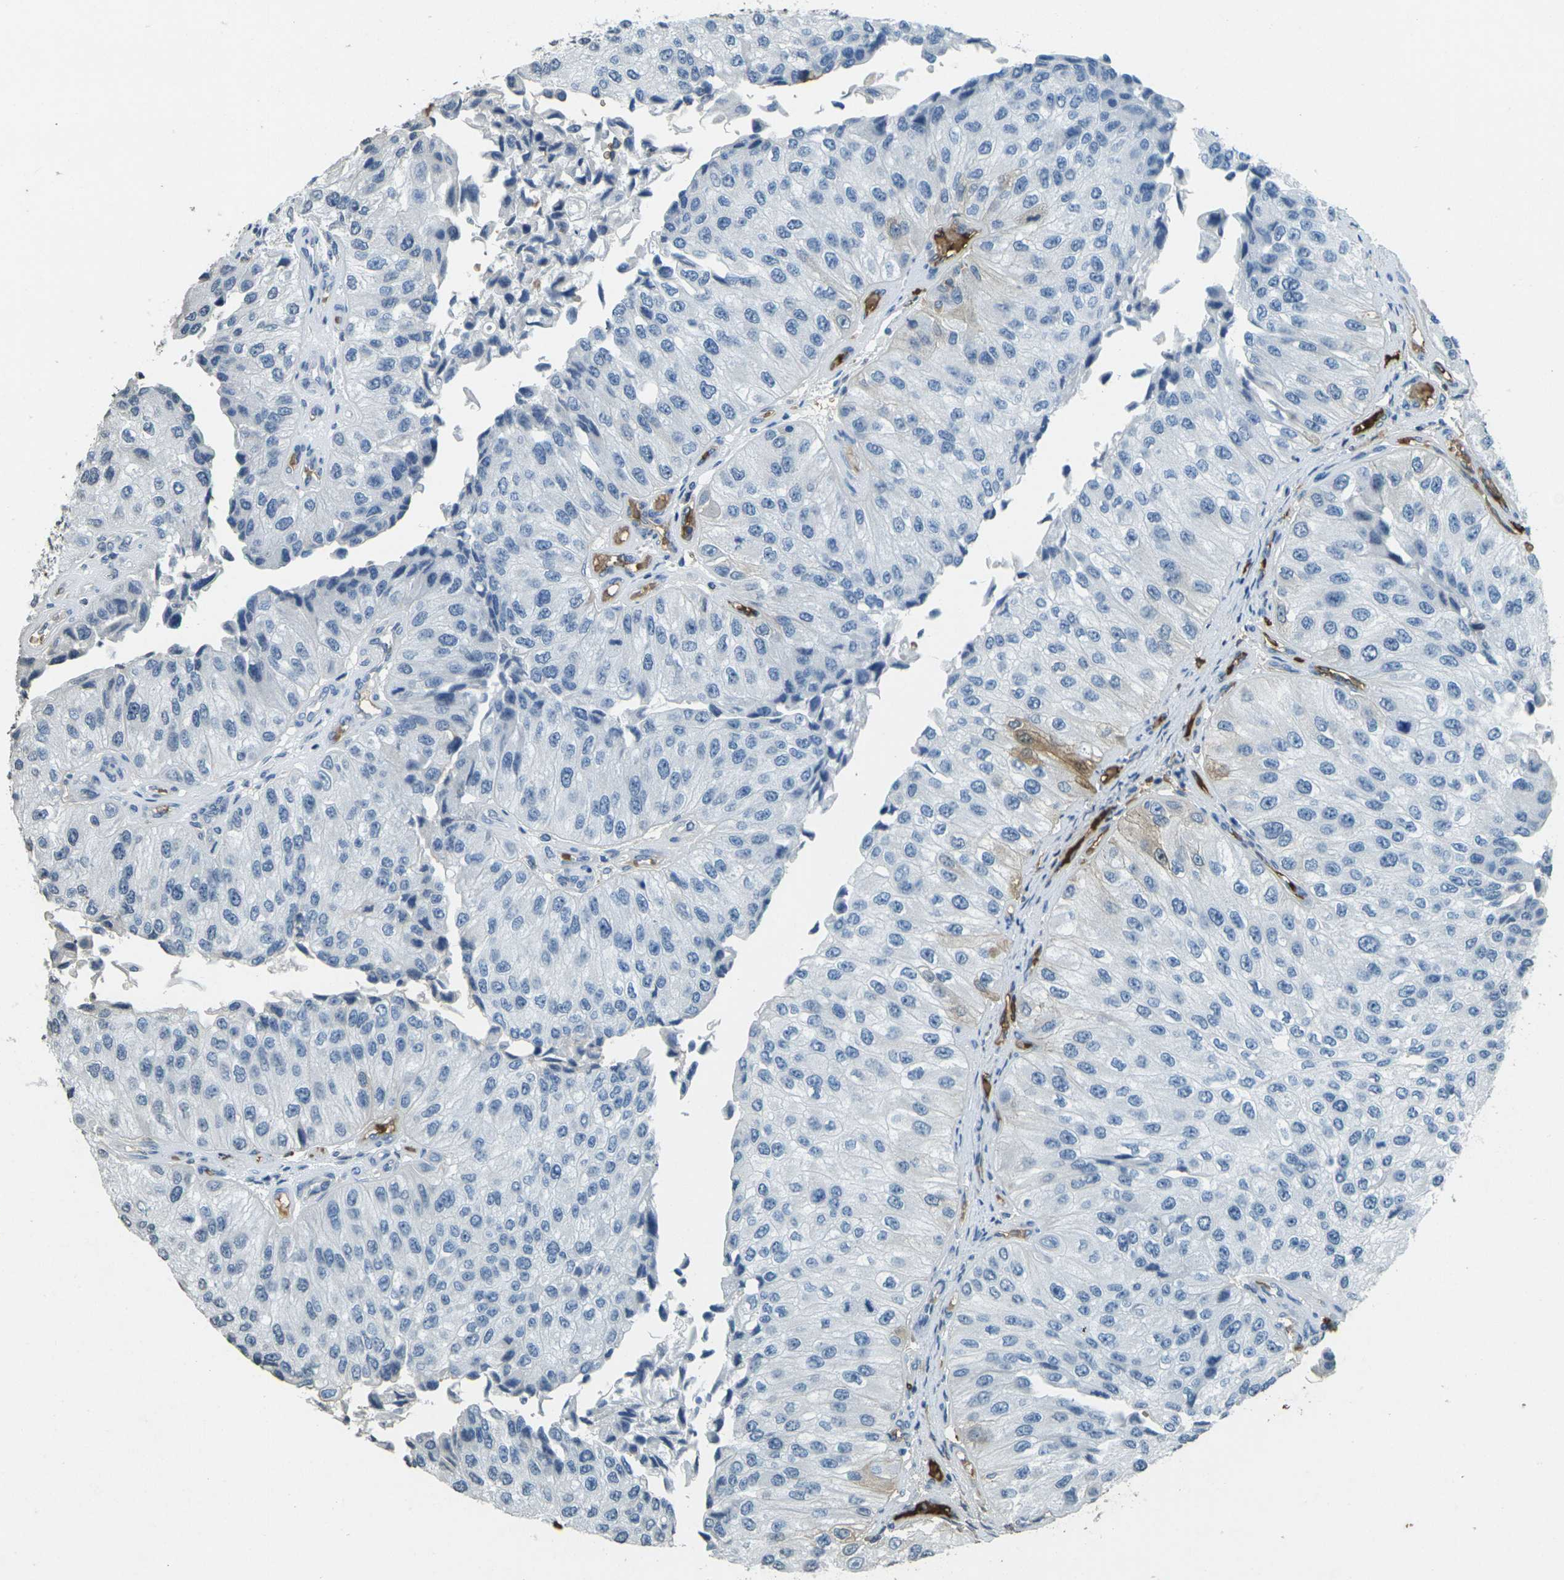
{"staining": {"intensity": "negative", "quantity": "none", "location": "none"}, "tissue": "urothelial cancer", "cell_type": "Tumor cells", "image_type": "cancer", "snomed": [{"axis": "morphology", "description": "Urothelial carcinoma, High grade"}, {"axis": "topography", "description": "Kidney"}, {"axis": "topography", "description": "Urinary bladder"}], "caption": "A photomicrograph of high-grade urothelial carcinoma stained for a protein reveals no brown staining in tumor cells.", "gene": "HBB", "patient": {"sex": "male", "age": 77}}